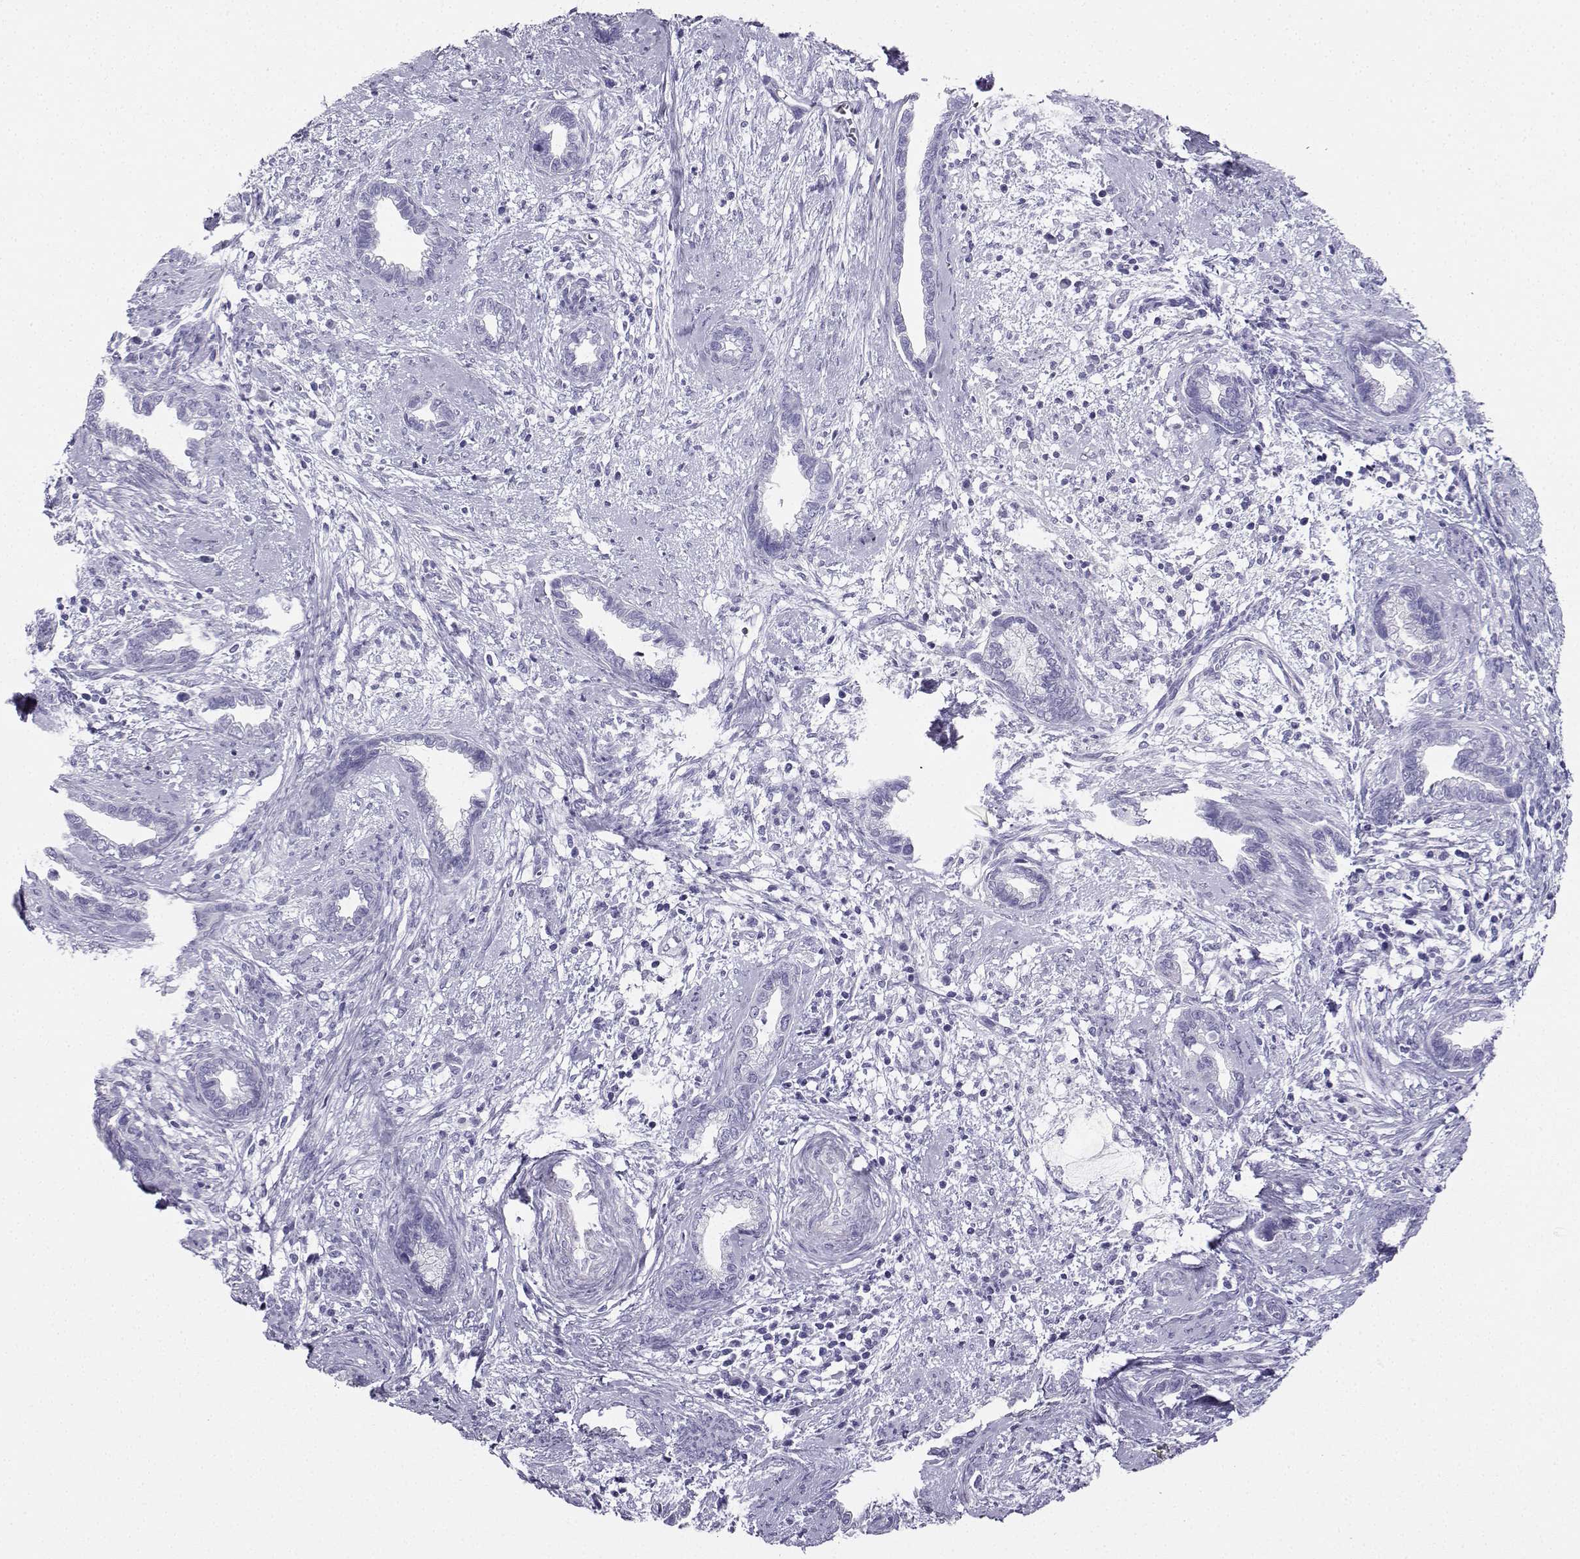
{"staining": {"intensity": "negative", "quantity": "none", "location": "none"}, "tissue": "cervical cancer", "cell_type": "Tumor cells", "image_type": "cancer", "snomed": [{"axis": "morphology", "description": "Adenocarcinoma, NOS"}, {"axis": "topography", "description": "Cervix"}], "caption": "Immunohistochemistry (IHC) photomicrograph of neoplastic tissue: cervical cancer stained with DAB displays no significant protein positivity in tumor cells.", "gene": "CD109", "patient": {"sex": "female", "age": 62}}